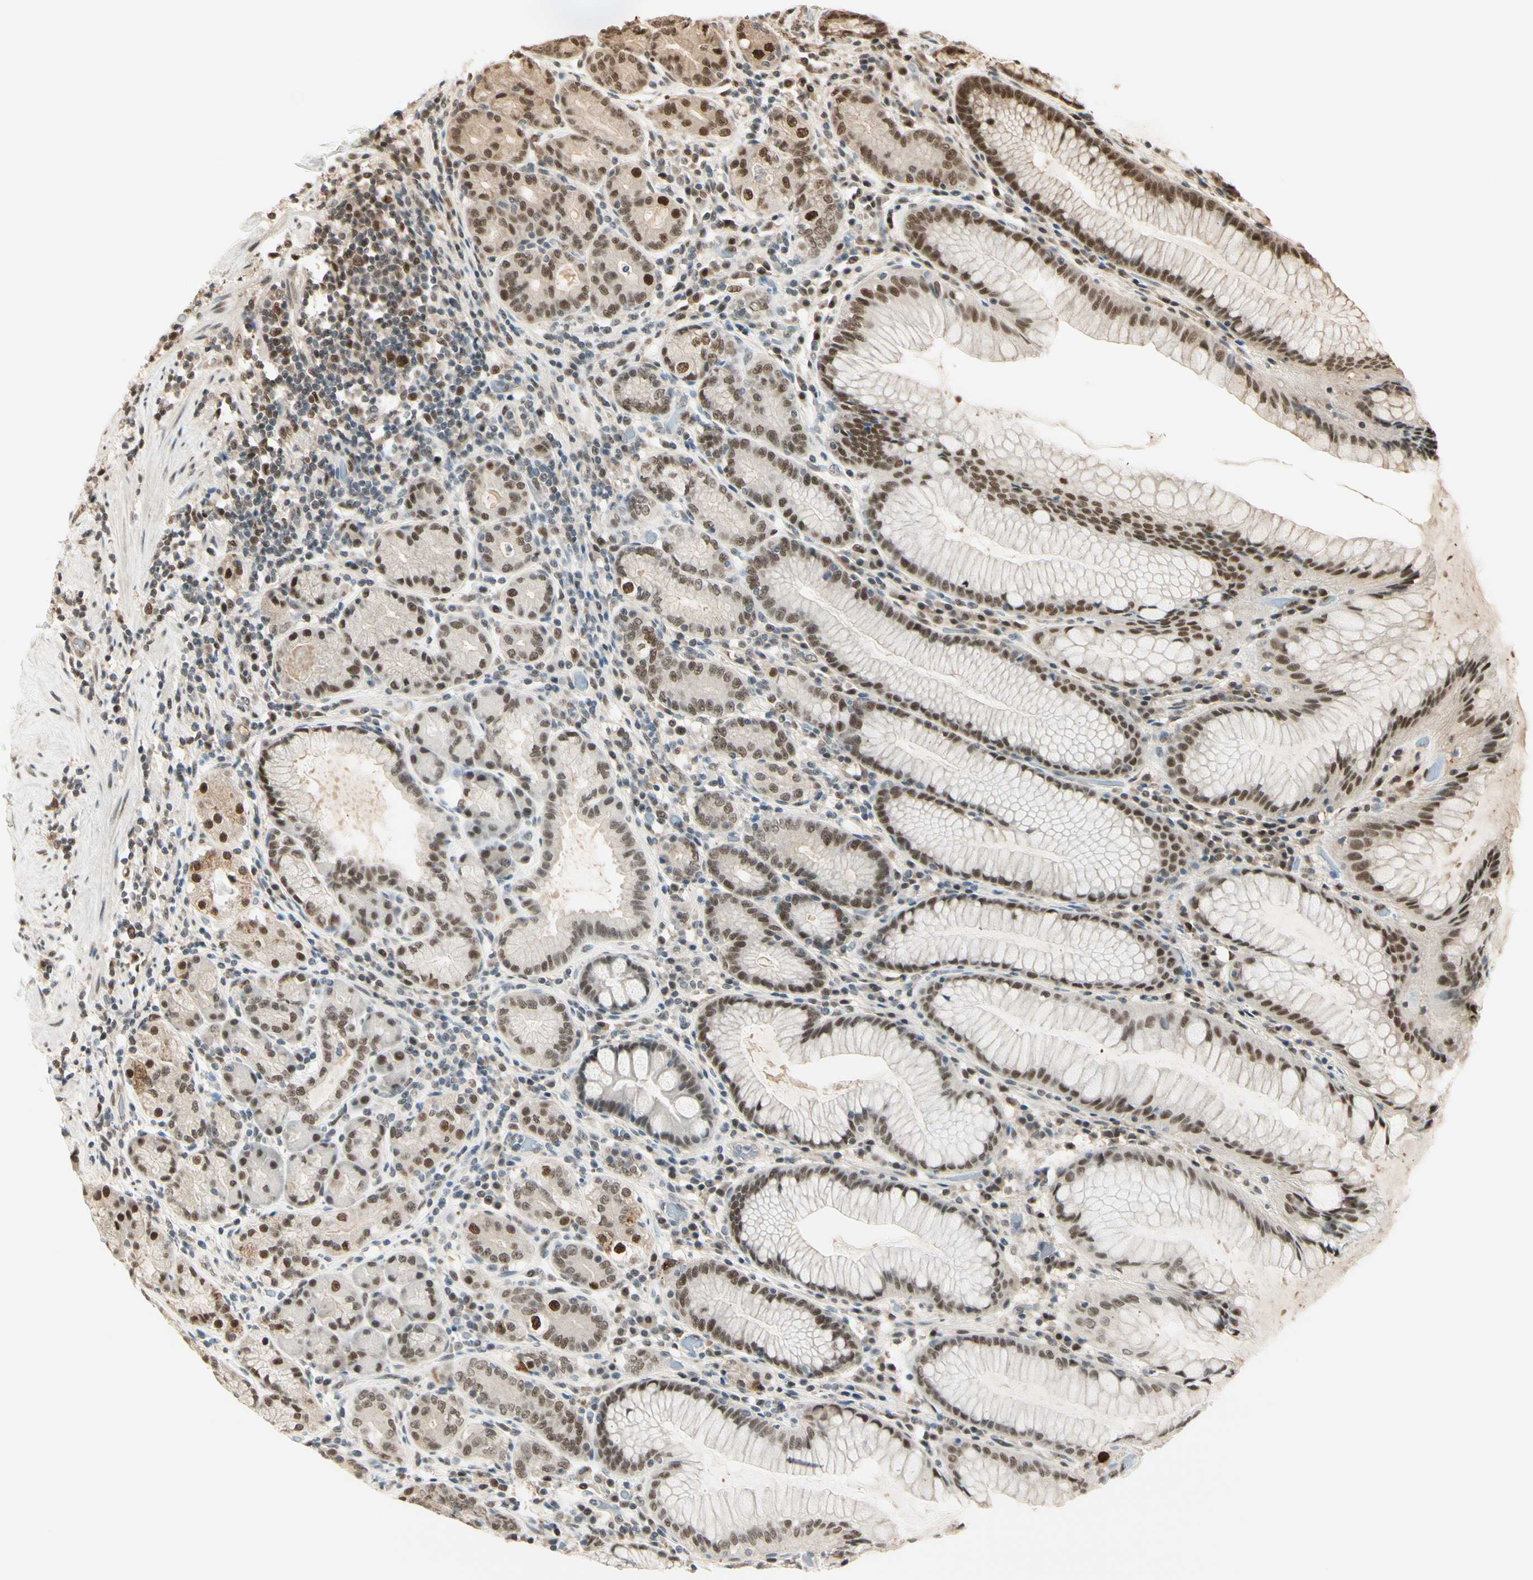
{"staining": {"intensity": "strong", "quantity": ">75%", "location": "cytoplasmic/membranous,nuclear"}, "tissue": "stomach", "cell_type": "Glandular cells", "image_type": "normal", "snomed": [{"axis": "morphology", "description": "Normal tissue, NOS"}, {"axis": "topography", "description": "Stomach, lower"}], "caption": "Immunohistochemical staining of benign human stomach demonstrates high levels of strong cytoplasmic/membranous,nuclear staining in about >75% of glandular cells. (DAB = brown stain, brightfield microscopy at high magnification).", "gene": "HSF1", "patient": {"sex": "female", "age": 76}}